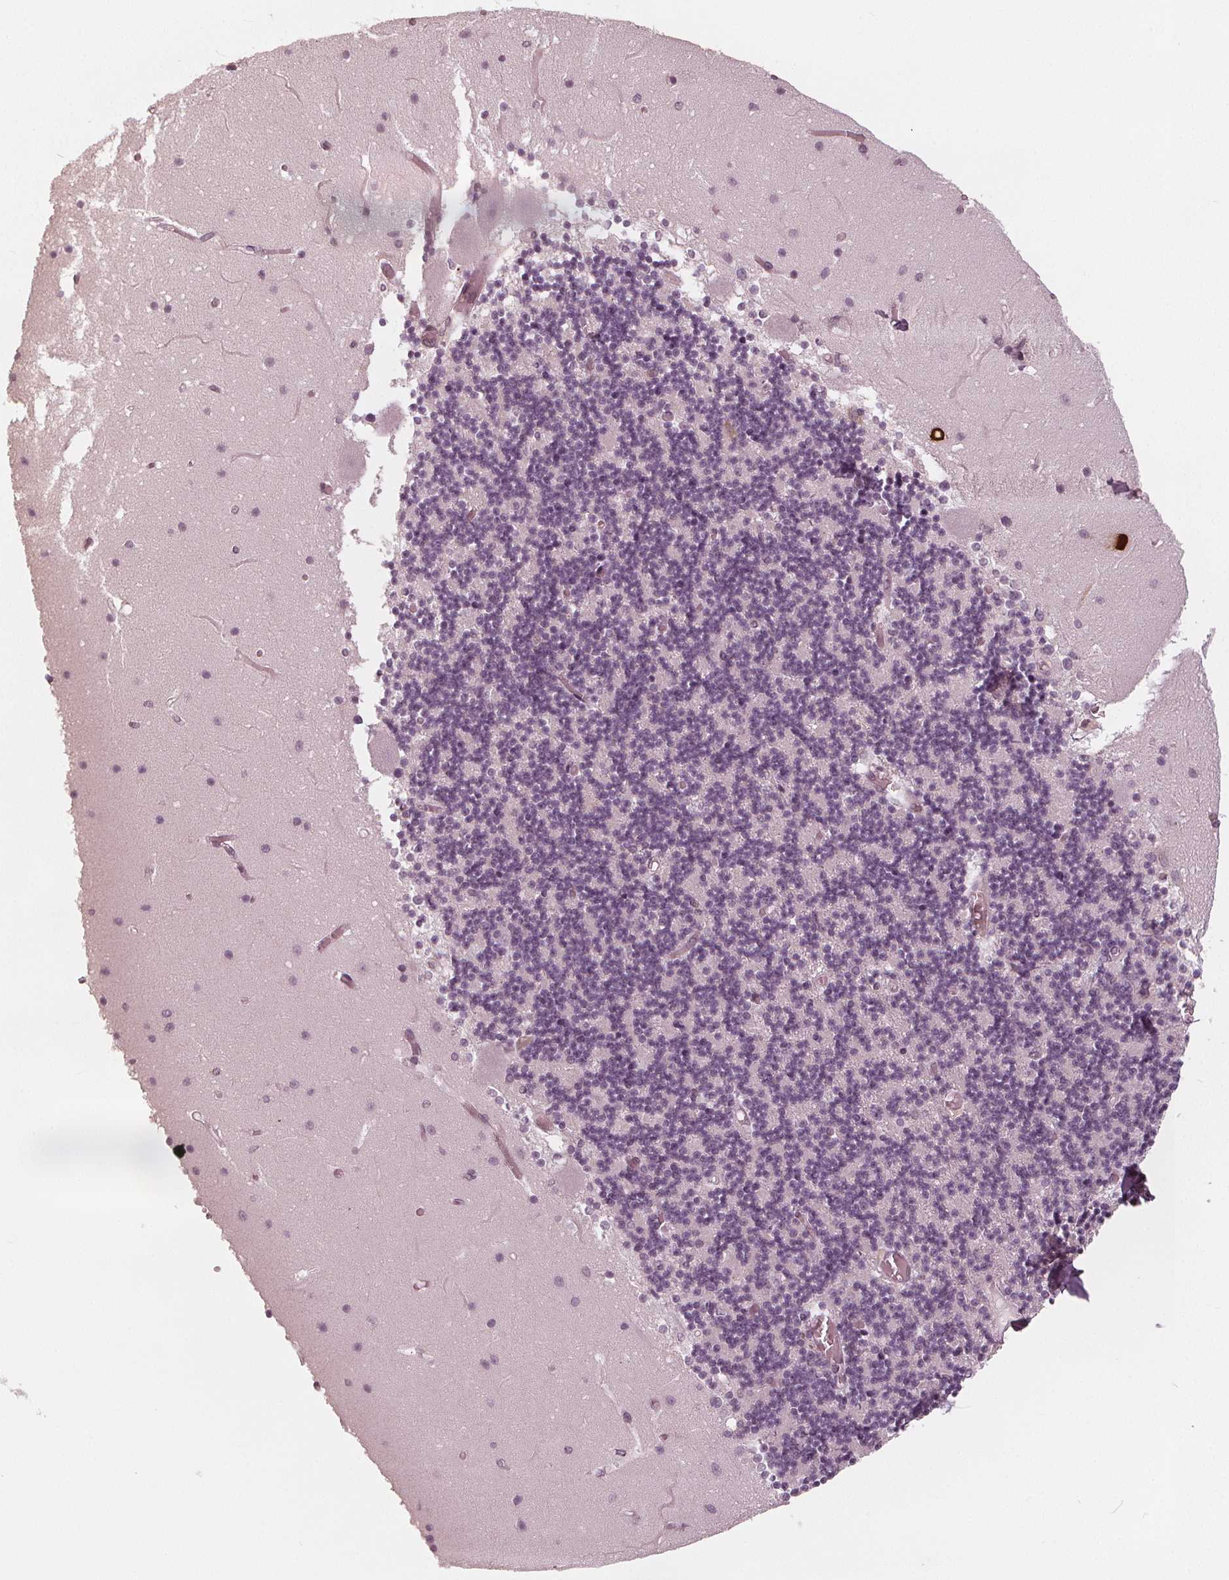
{"staining": {"intensity": "weak", "quantity": "<25%", "location": "nuclear"}, "tissue": "cerebellum", "cell_type": "Cells in granular layer", "image_type": "normal", "snomed": [{"axis": "morphology", "description": "Normal tissue, NOS"}, {"axis": "topography", "description": "Cerebellum"}], "caption": "The immunohistochemistry micrograph has no significant expression in cells in granular layer of cerebellum.", "gene": "SQSTM1", "patient": {"sex": "female", "age": 28}}